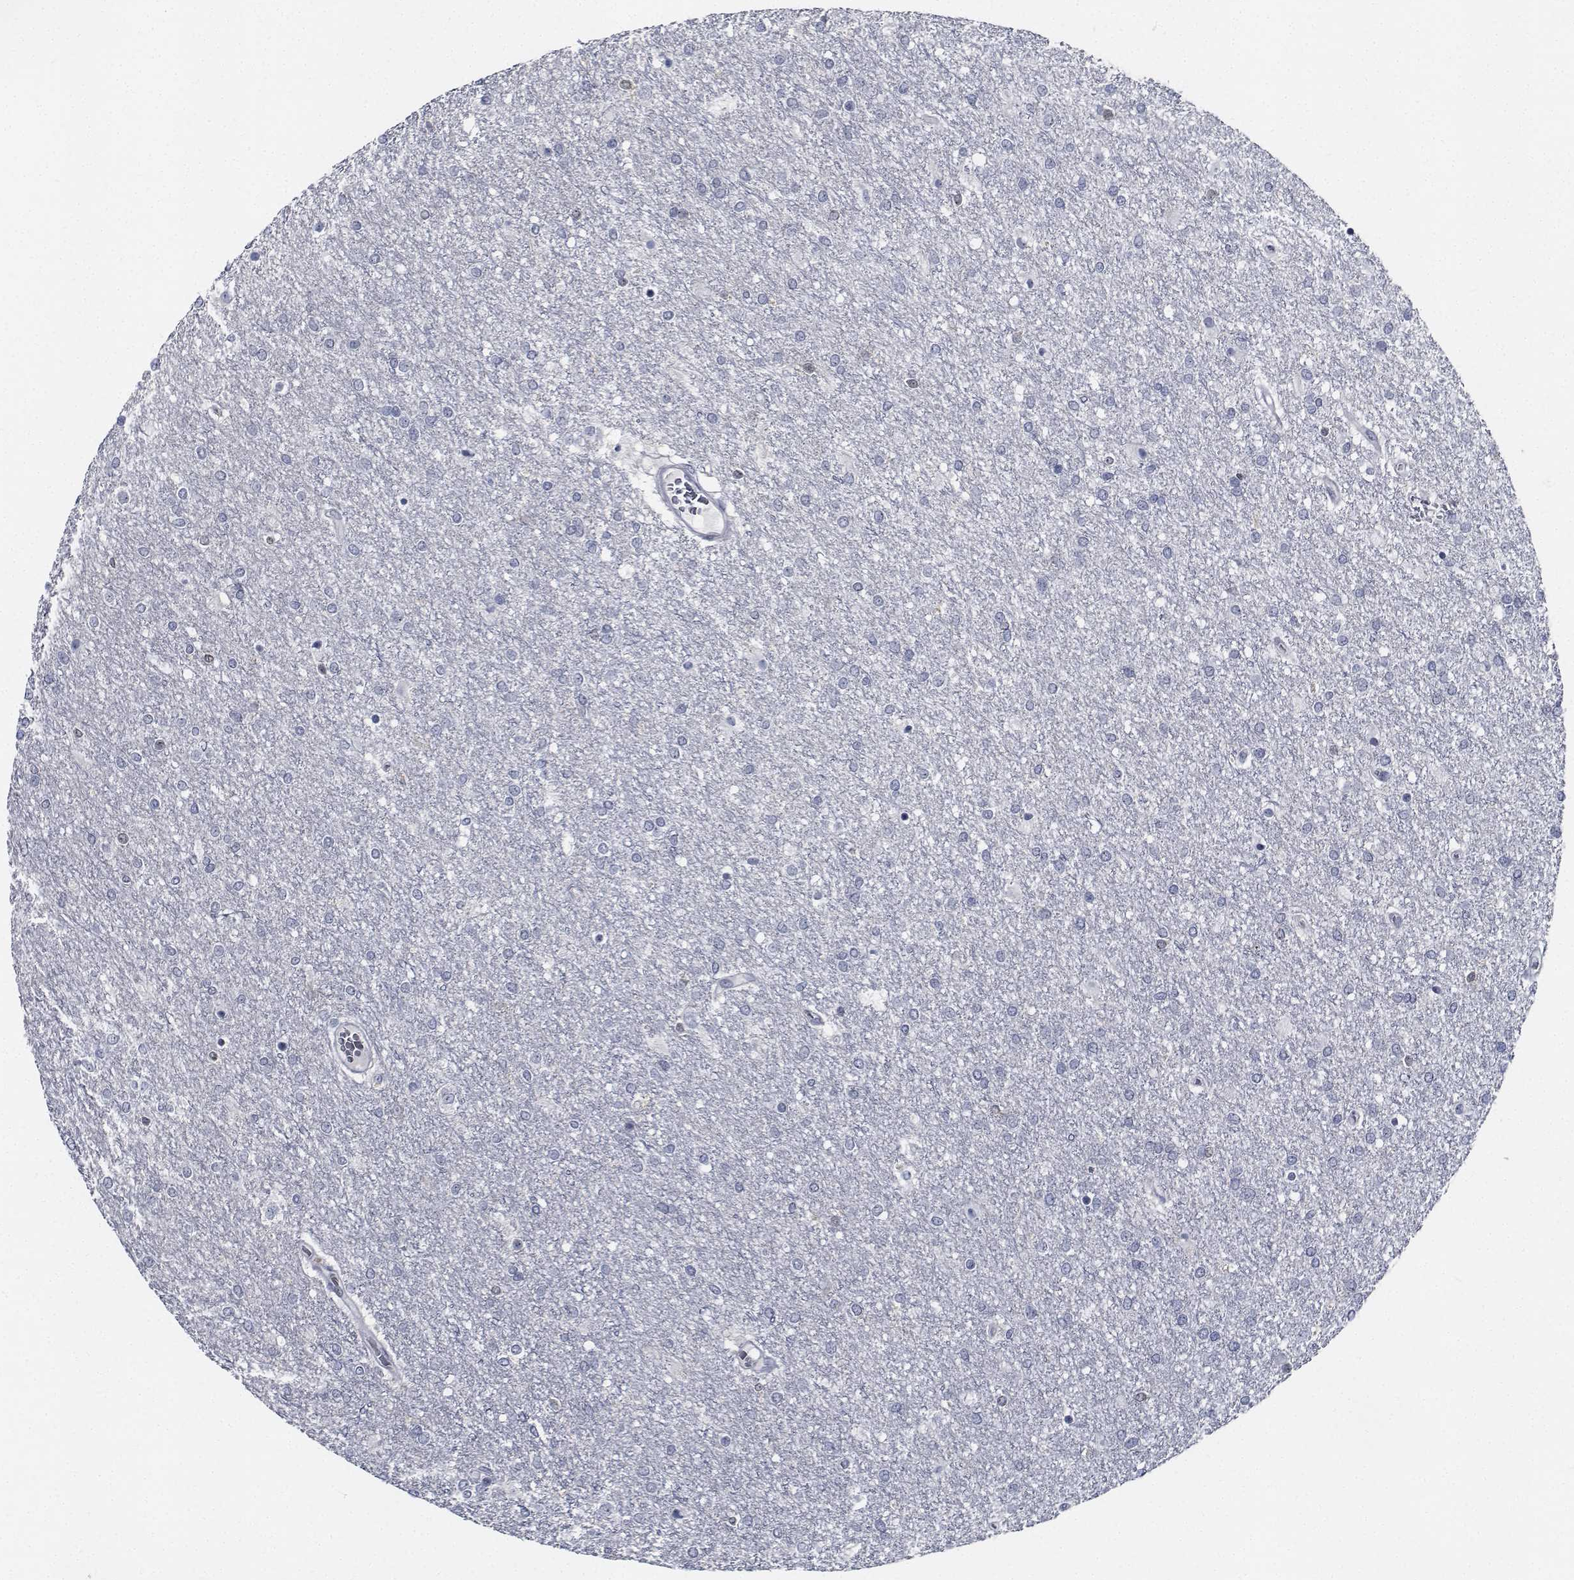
{"staining": {"intensity": "negative", "quantity": "none", "location": "none"}, "tissue": "glioma", "cell_type": "Tumor cells", "image_type": "cancer", "snomed": [{"axis": "morphology", "description": "Glioma, malignant, High grade"}, {"axis": "topography", "description": "Brain"}], "caption": "Immunohistochemistry (IHC) micrograph of neoplastic tissue: glioma stained with DAB (3,3'-diaminobenzidine) demonstrates no significant protein staining in tumor cells.", "gene": "NVL", "patient": {"sex": "female", "age": 61}}